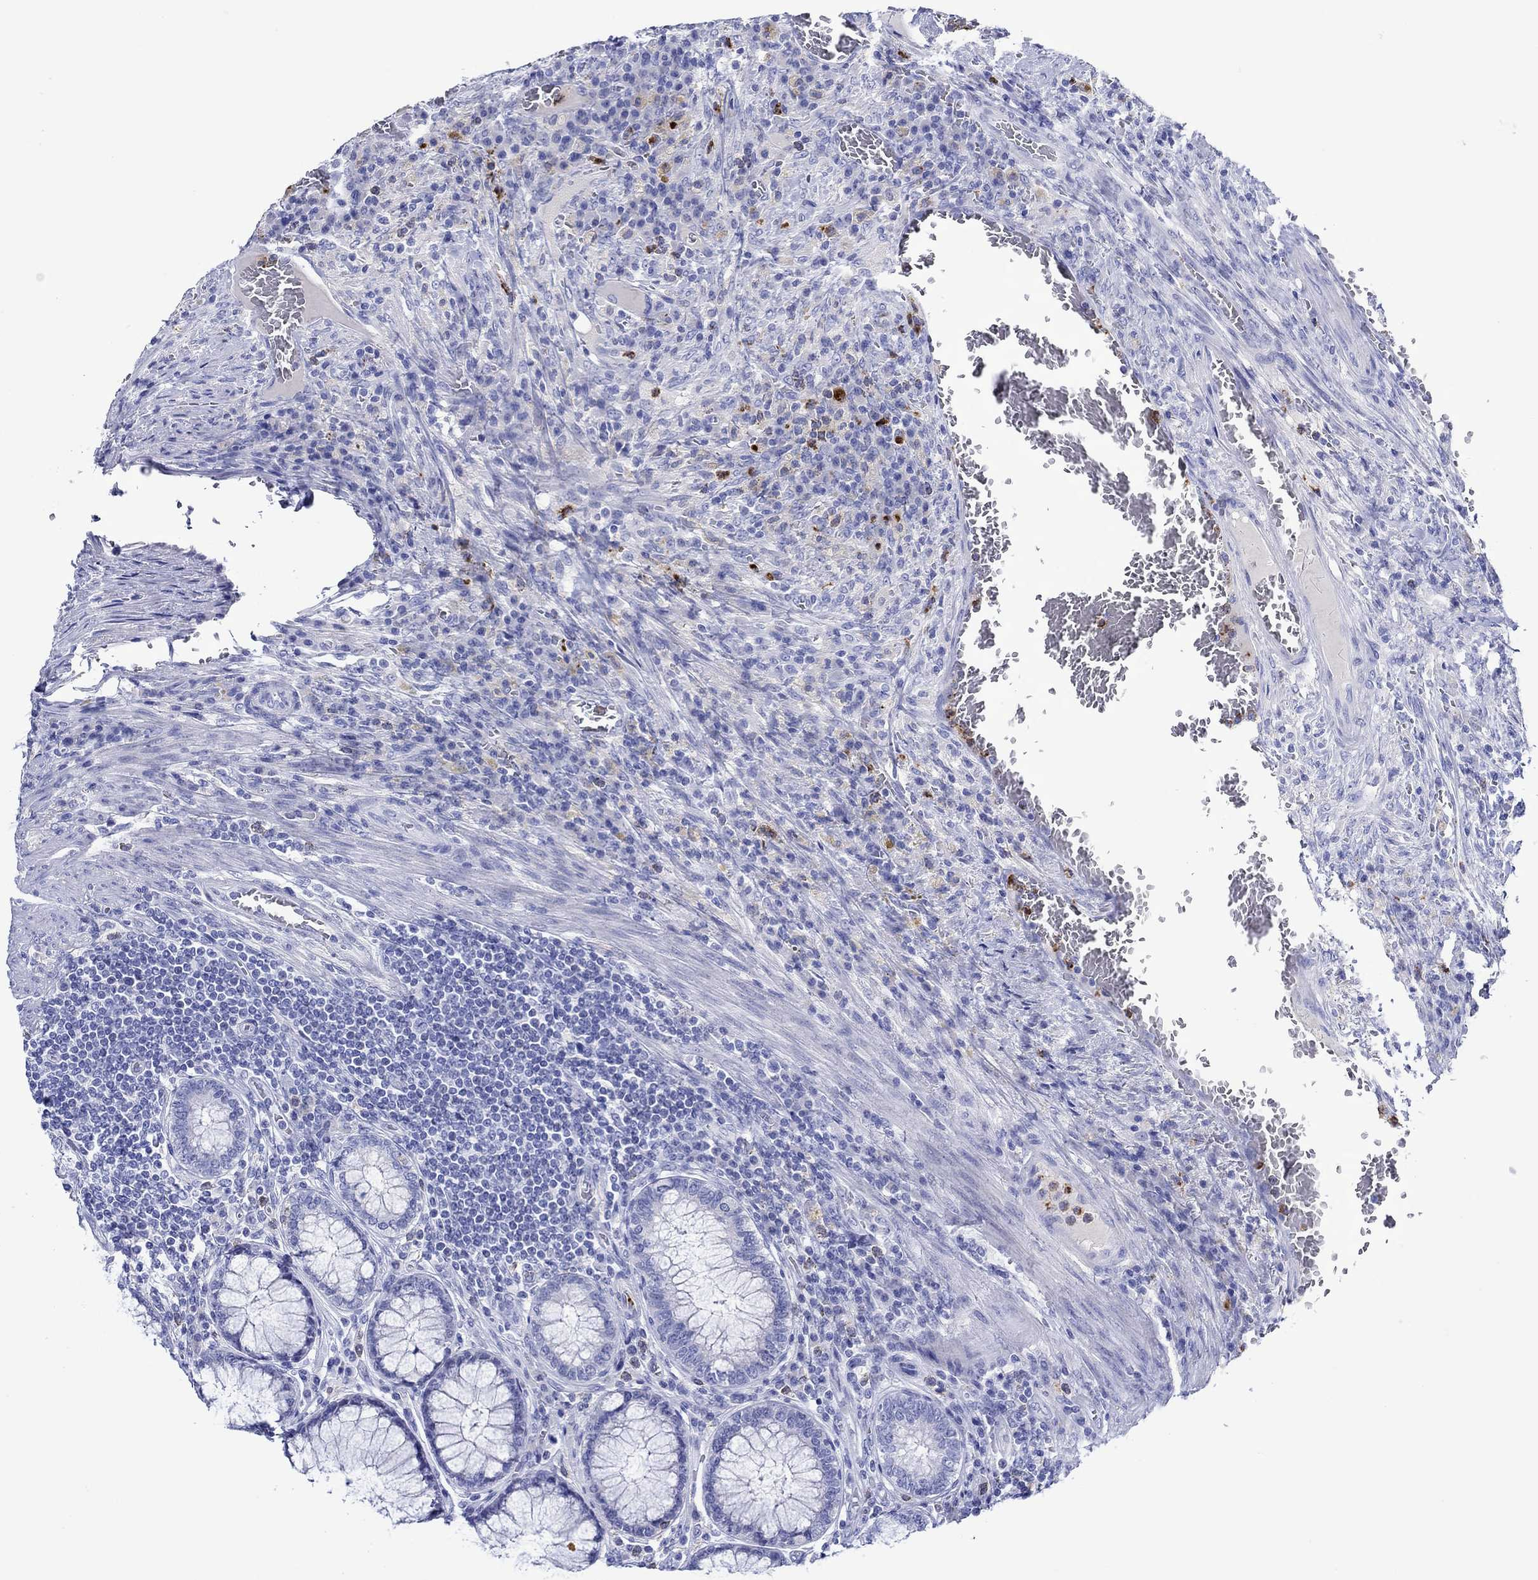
{"staining": {"intensity": "negative", "quantity": "none", "location": "none"}, "tissue": "colorectal cancer", "cell_type": "Tumor cells", "image_type": "cancer", "snomed": [{"axis": "morphology", "description": "Adenocarcinoma, NOS"}, {"axis": "topography", "description": "Colon"}], "caption": "Immunohistochemical staining of human colorectal cancer demonstrates no significant positivity in tumor cells. (DAB immunohistochemistry, high magnification).", "gene": "EPX", "patient": {"sex": "female", "age": 86}}